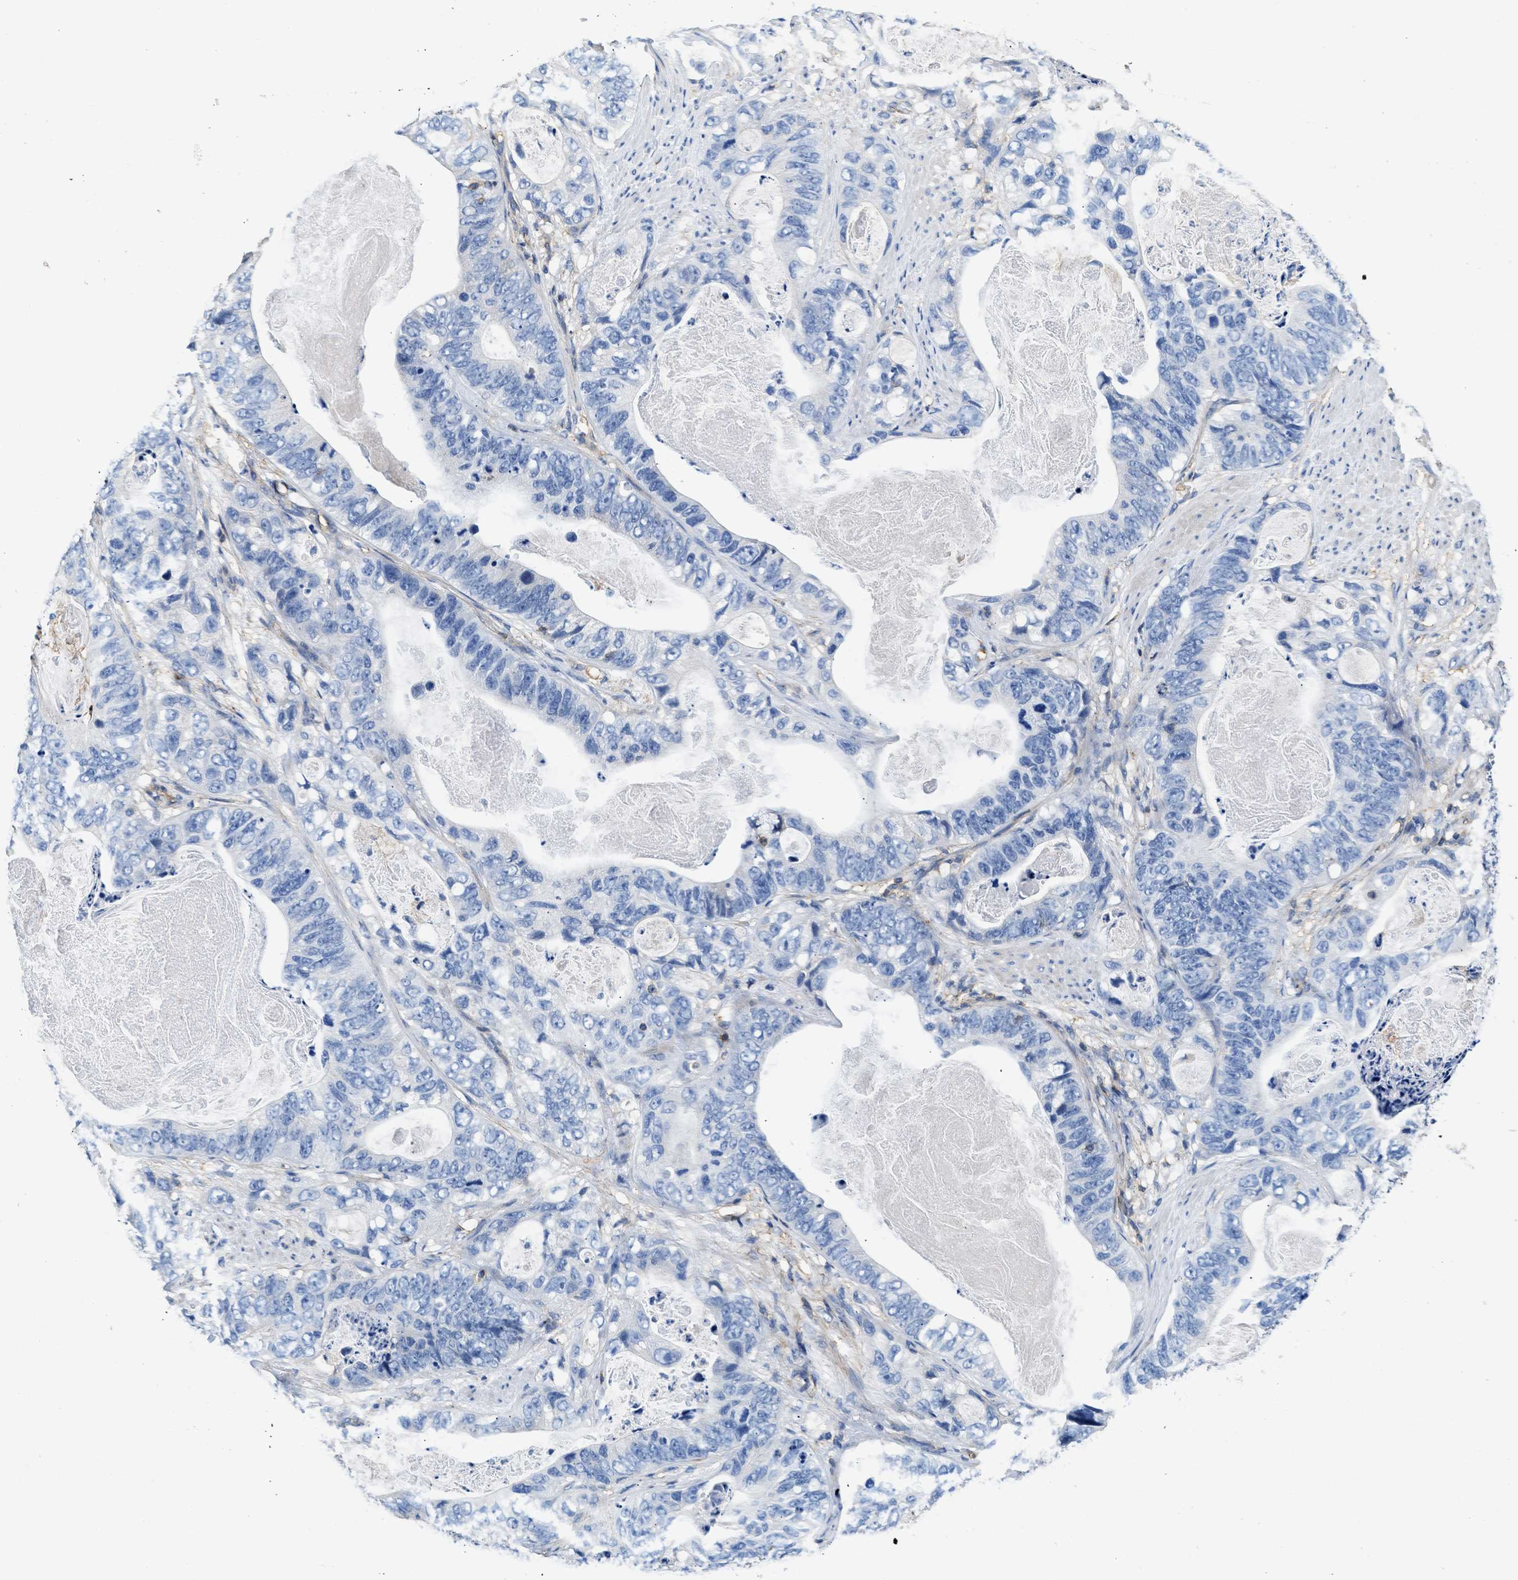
{"staining": {"intensity": "negative", "quantity": "none", "location": "none"}, "tissue": "stomach cancer", "cell_type": "Tumor cells", "image_type": "cancer", "snomed": [{"axis": "morphology", "description": "Adenocarcinoma, NOS"}, {"axis": "topography", "description": "Stomach"}], "caption": "Tumor cells are negative for protein expression in human stomach adenocarcinoma. Brightfield microscopy of immunohistochemistry stained with DAB (brown) and hematoxylin (blue), captured at high magnification.", "gene": "KCNQ4", "patient": {"sex": "female", "age": 89}}